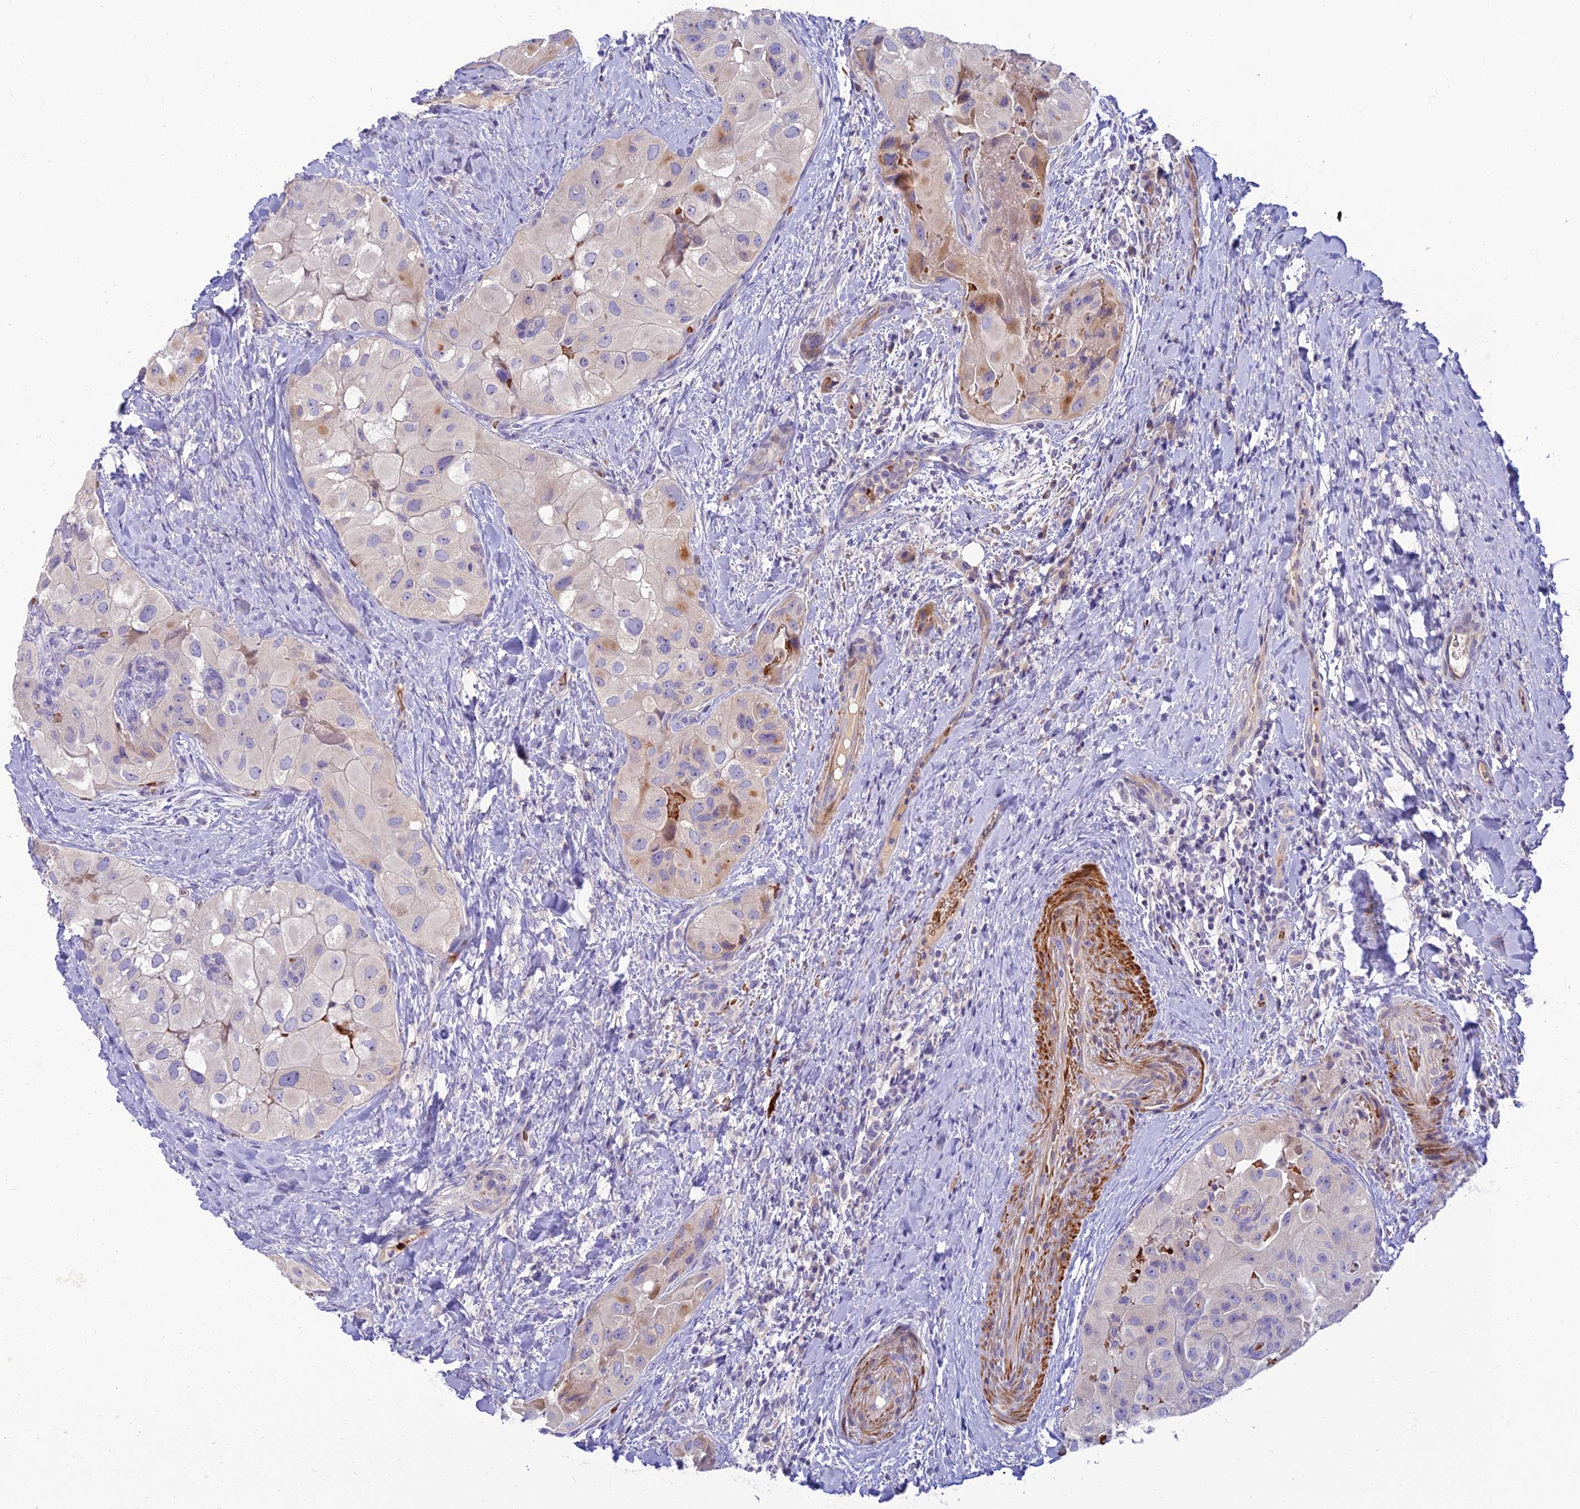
{"staining": {"intensity": "weak", "quantity": "<25%", "location": "cytoplasmic/membranous"}, "tissue": "thyroid cancer", "cell_type": "Tumor cells", "image_type": "cancer", "snomed": [{"axis": "morphology", "description": "Normal tissue, NOS"}, {"axis": "morphology", "description": "Papillary adenocarcinoma, NOS"}, {"axis": "topography", "description": "Thyroid gland"}], "caption": "DAB immunohistochemical staining of human thyroid cancer (papillary adenocarcinoma) shows no significant positivity in tumor cells.", "gene": "CLIP4", "patient": {"sex": "female", "age": 59}}